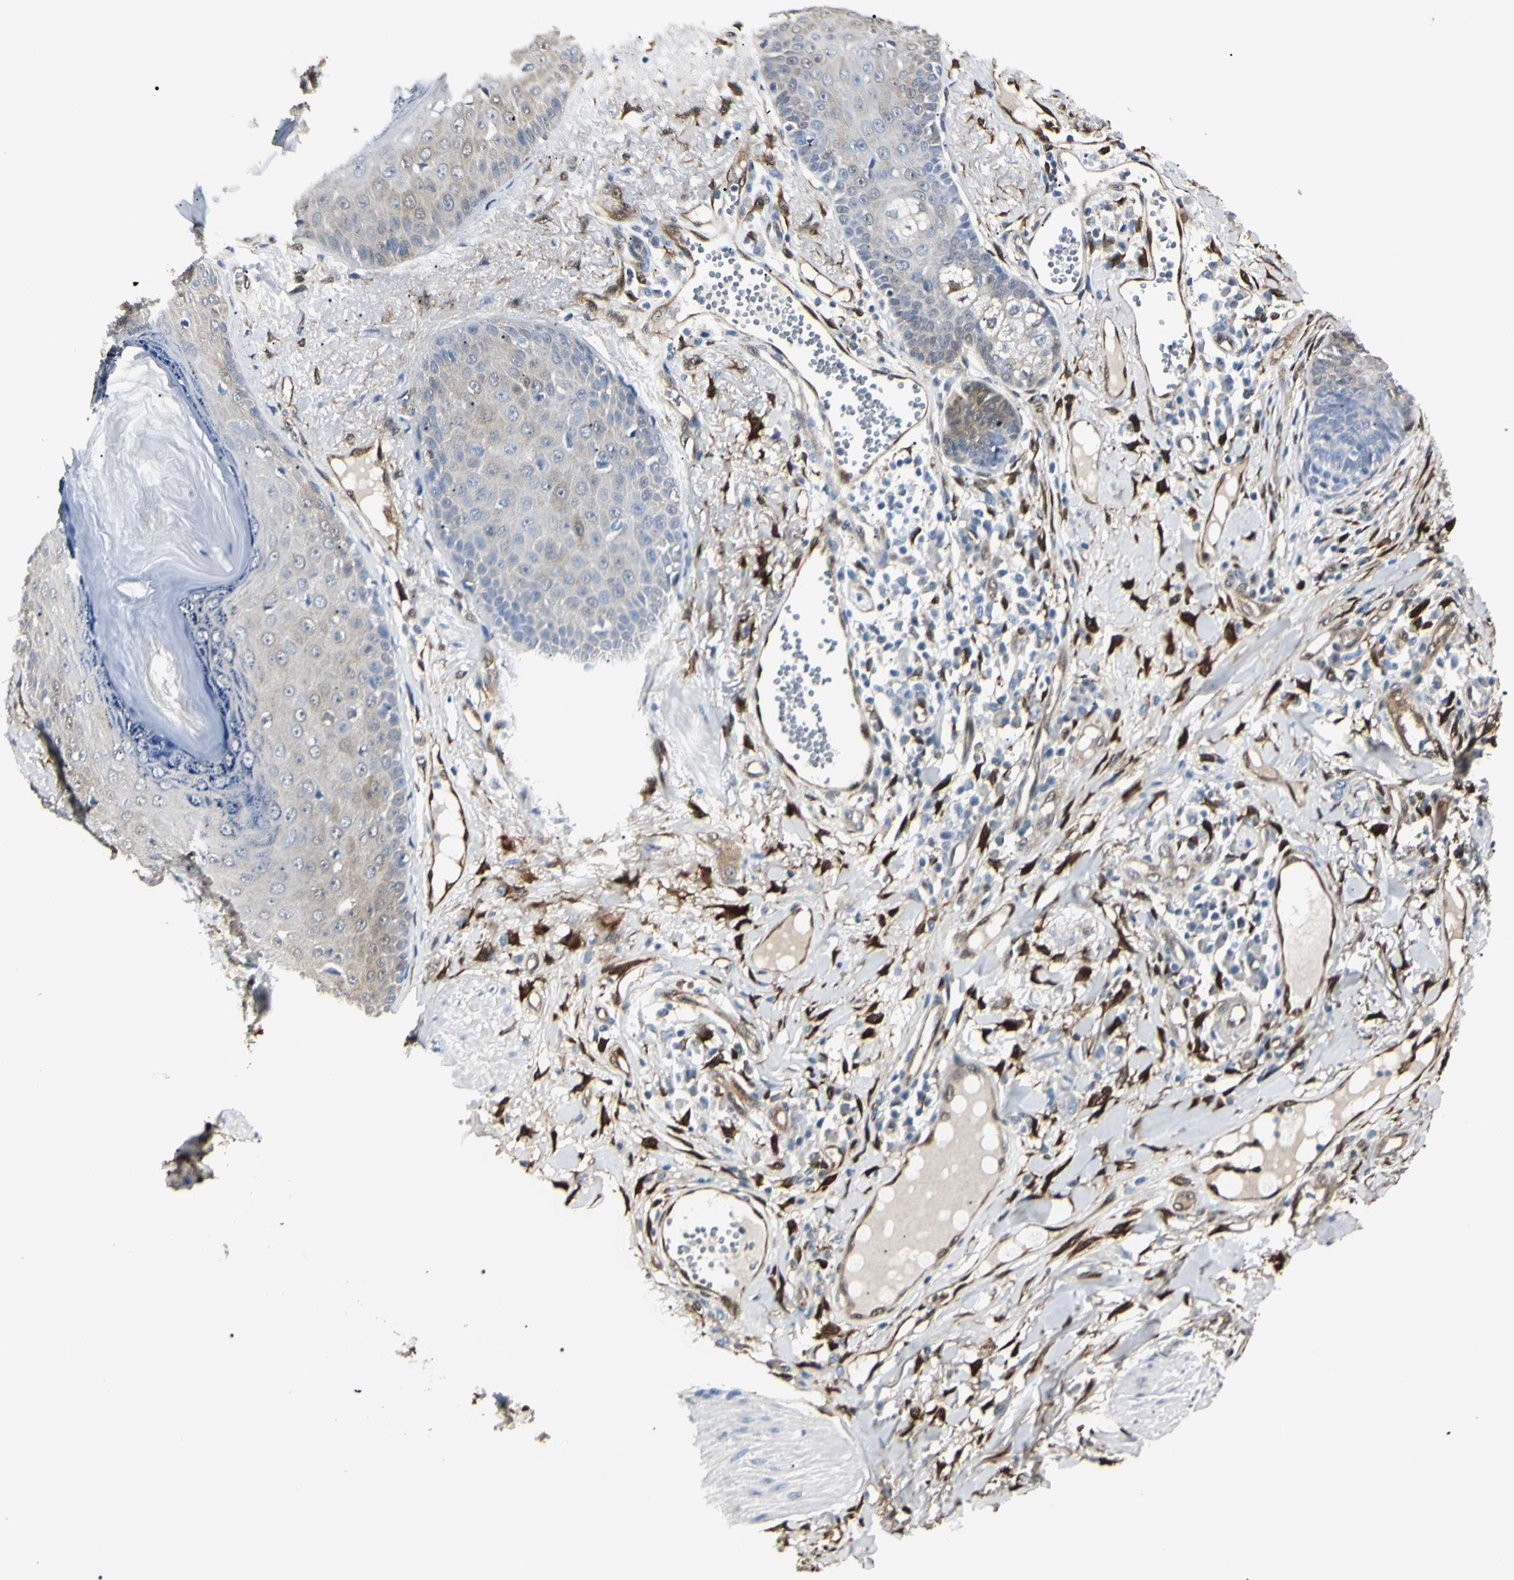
{"staining": {"intensity": "negative", "quantity": "none", "location": "none"}, "tissue": "skin cancer", "cell_type": "Tumor cells", "image_type": "cancer", "snomed": [{"axis": "morphology", "description": "Normal tissue, NOS"}, {"axis": "morphology", "description": "Basal cell carcinoma"}, {"axis": "topography", "description": "Skin"}], "caption": "An image of human skin cancer is negative for staining in tumor cells. (DAB IHC visualized using brightfield microscopy, high magnification).", "gene": "AKR1C3", "patient": {"sex": "male", "age": 52}}